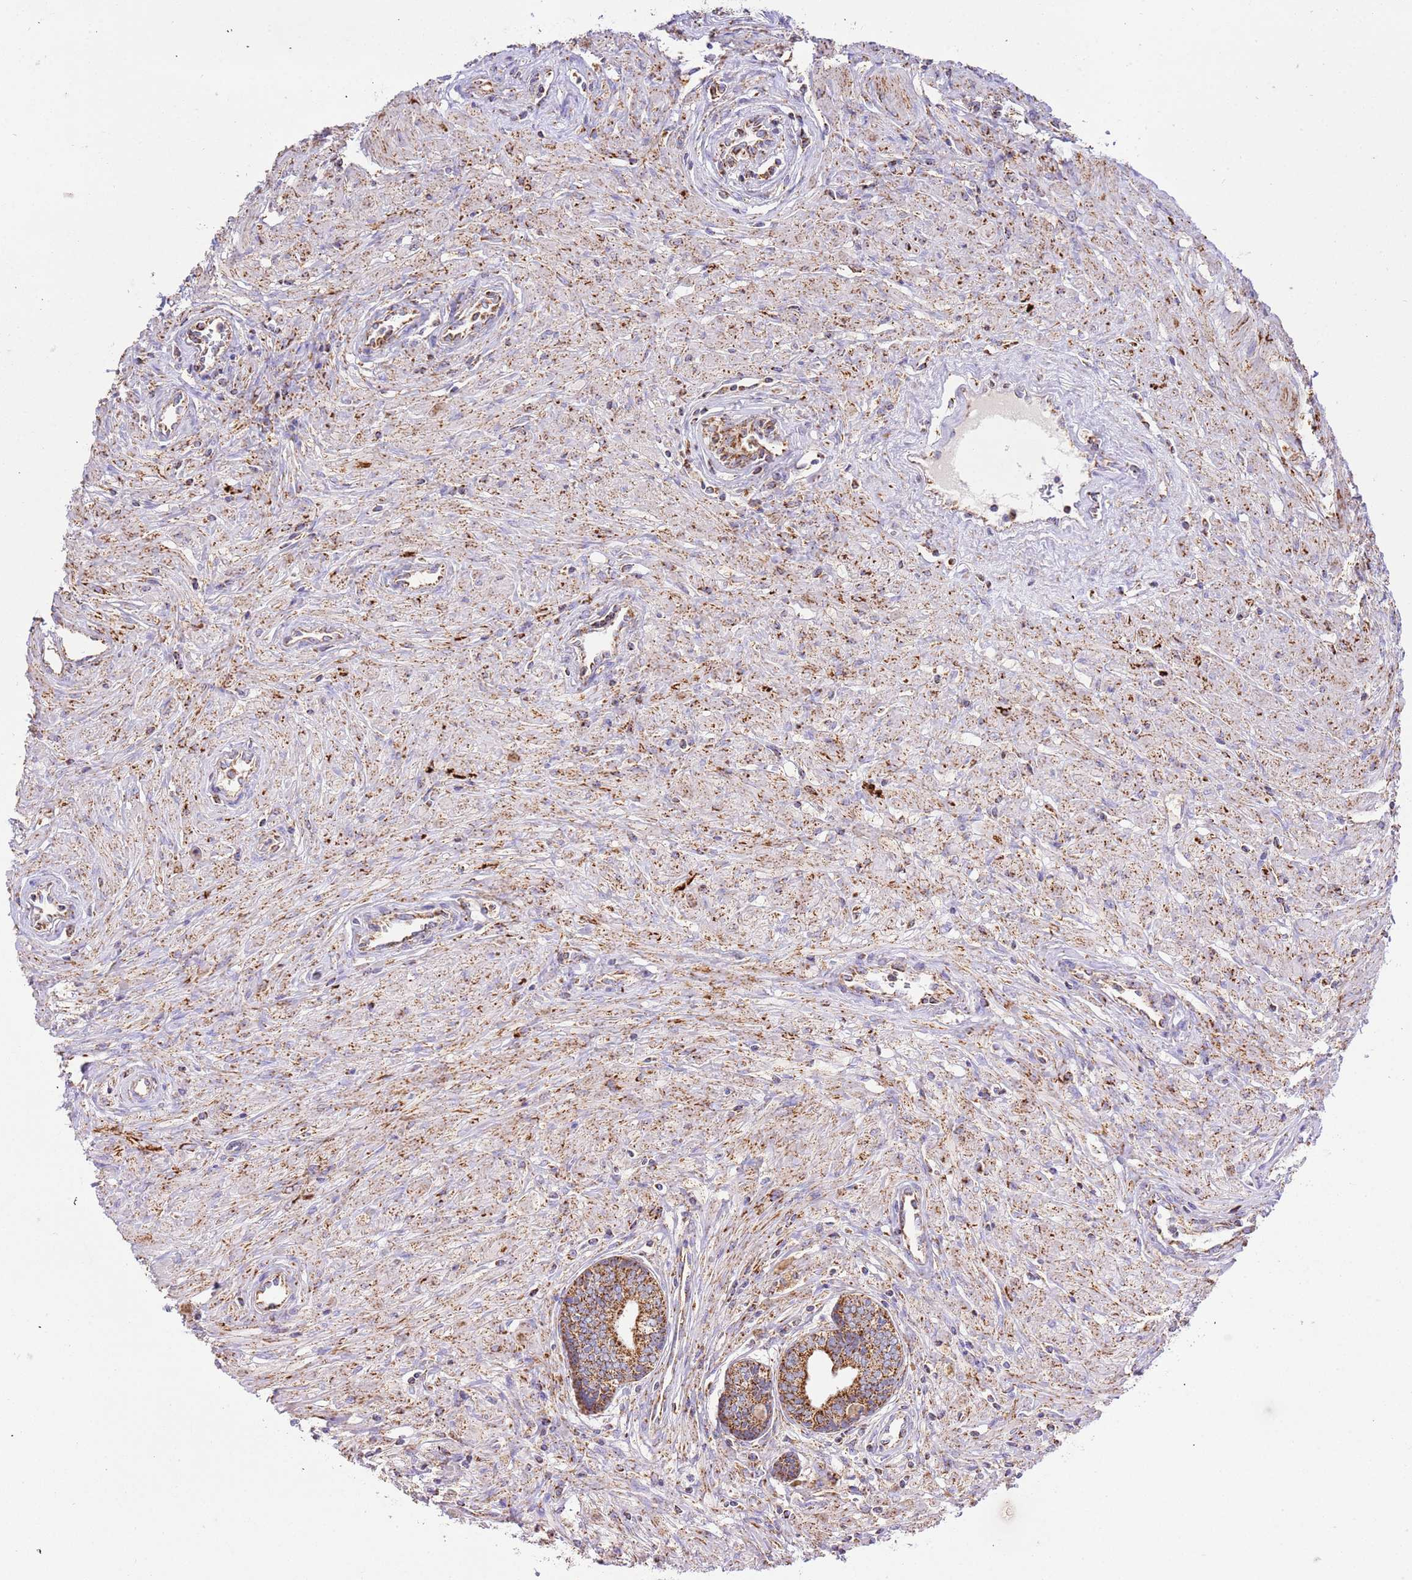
{"staining": {"intensity": "moderate", "quantity": ">75%", "location": "cytoplasmic/membranous"}, "tissue": "prostate cancer", "cell_type": "Tumor cells", "image_type": "cancer", "snomed": [{"axis": "morphology", "description": "Adenocarcinoma, High grade"}, {"axis": "topography", "description": "Prostate"}], "caption": "Adenocarcinoma (high-grade) (prostate) stained with DAB (3,3'-diaminobenzidine) immunohistochemistry (IHC) demonstrates medium levels of moderate cytoplasmic/membranous expression in about >75% of tumor cells. Ihc stains the protein of interest in brown and the nuclei are stained blue.", "gene": "ZBTB39", "patient": {"sex": "male", "age": 68}}